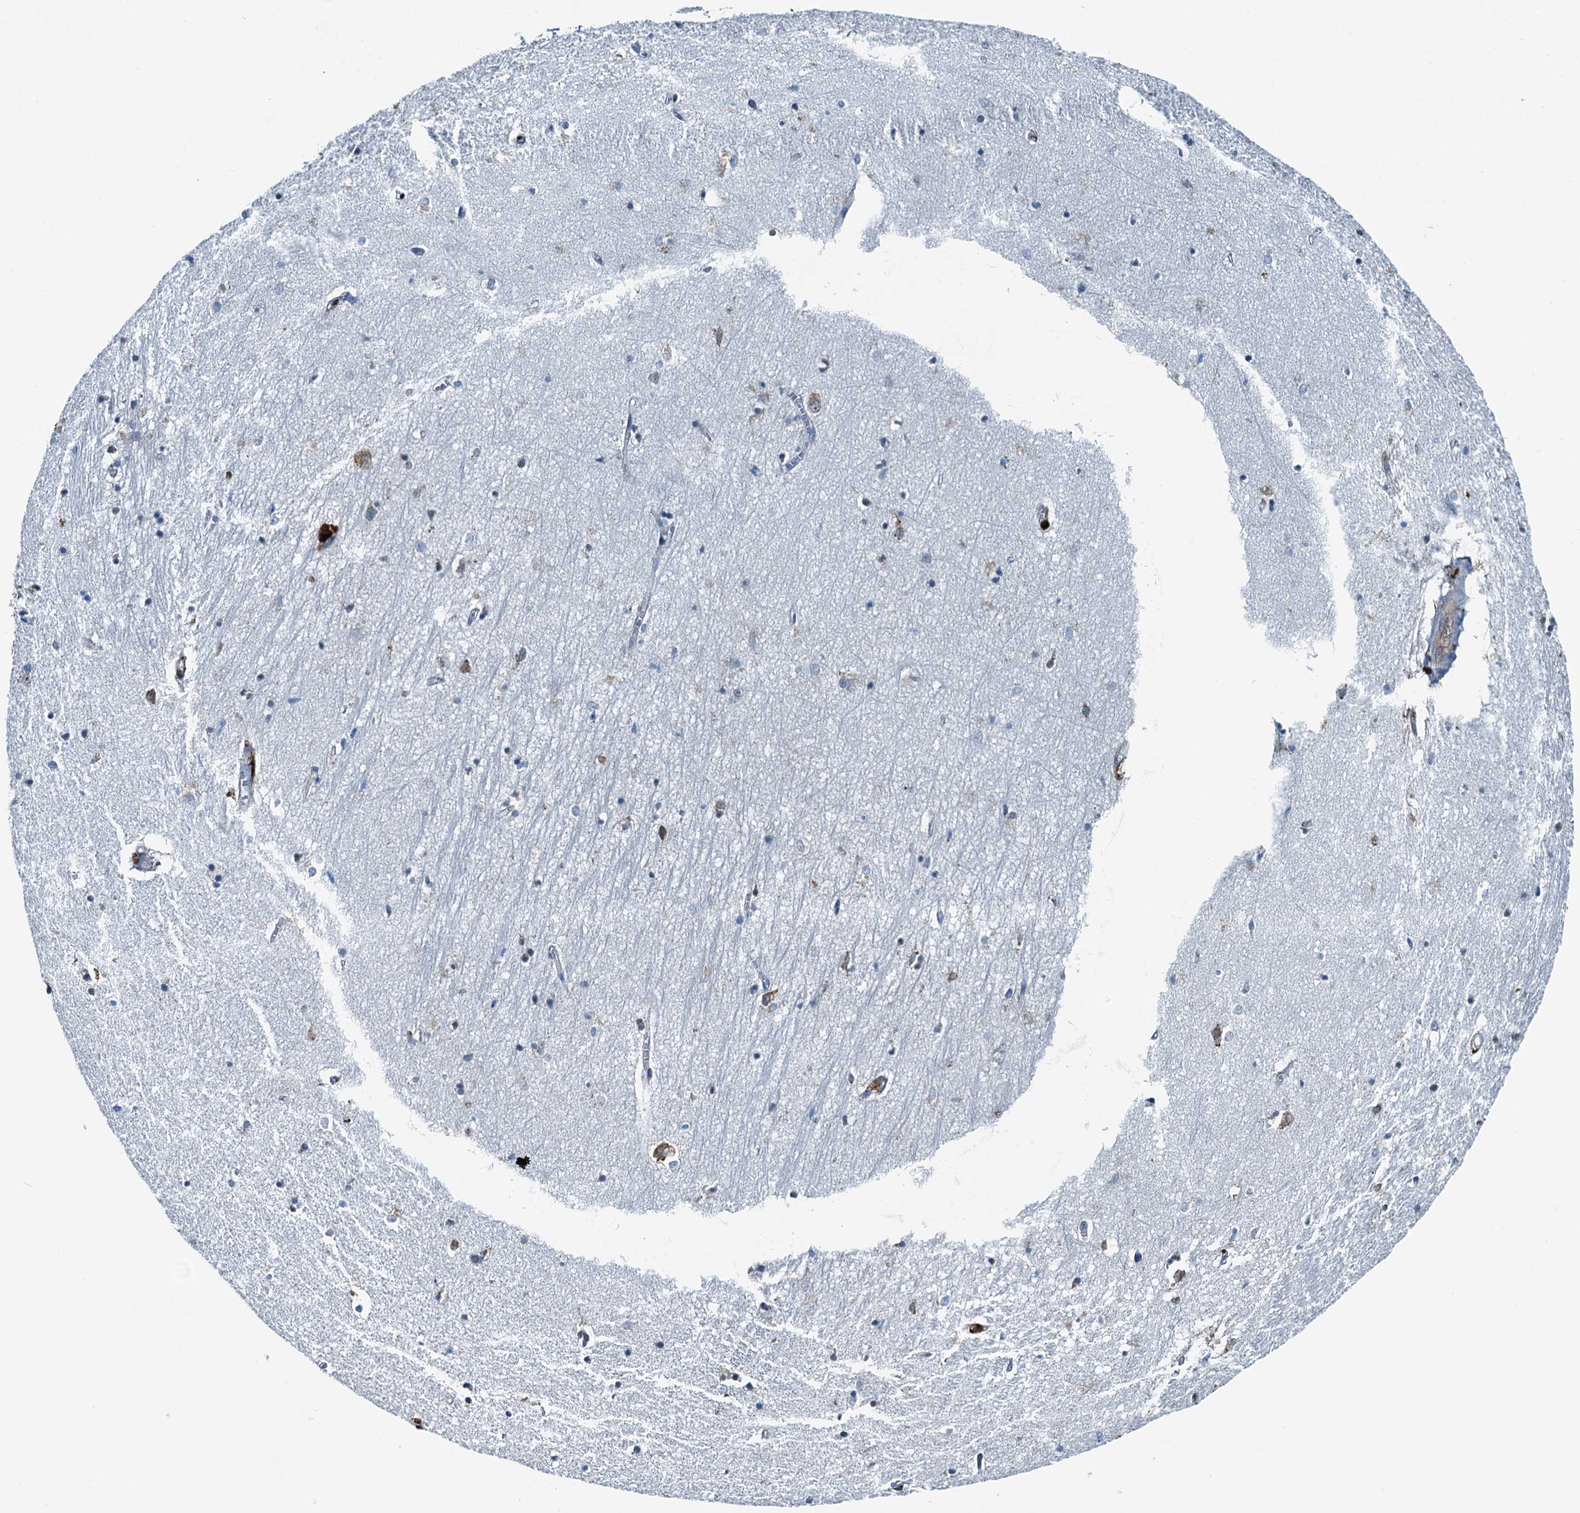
{"staining": {"intensity": "negative", "quantity": "none", "location": "none"}, "tissue": "hippocampus", "cell_type": "Glial cells", "image_type": "normal", "snomed": [{"axis": "morphology", "description": "Normal tissue, NOS"}, {"axis": "topography", "description": "Hippocampus"}], "caption": "Glial cells show no significant protein expression in normal hippocampus. Nuclei are stained in blue.", "gene": "TAMALIN", "patient": {"sex": "female", "age": 64}}